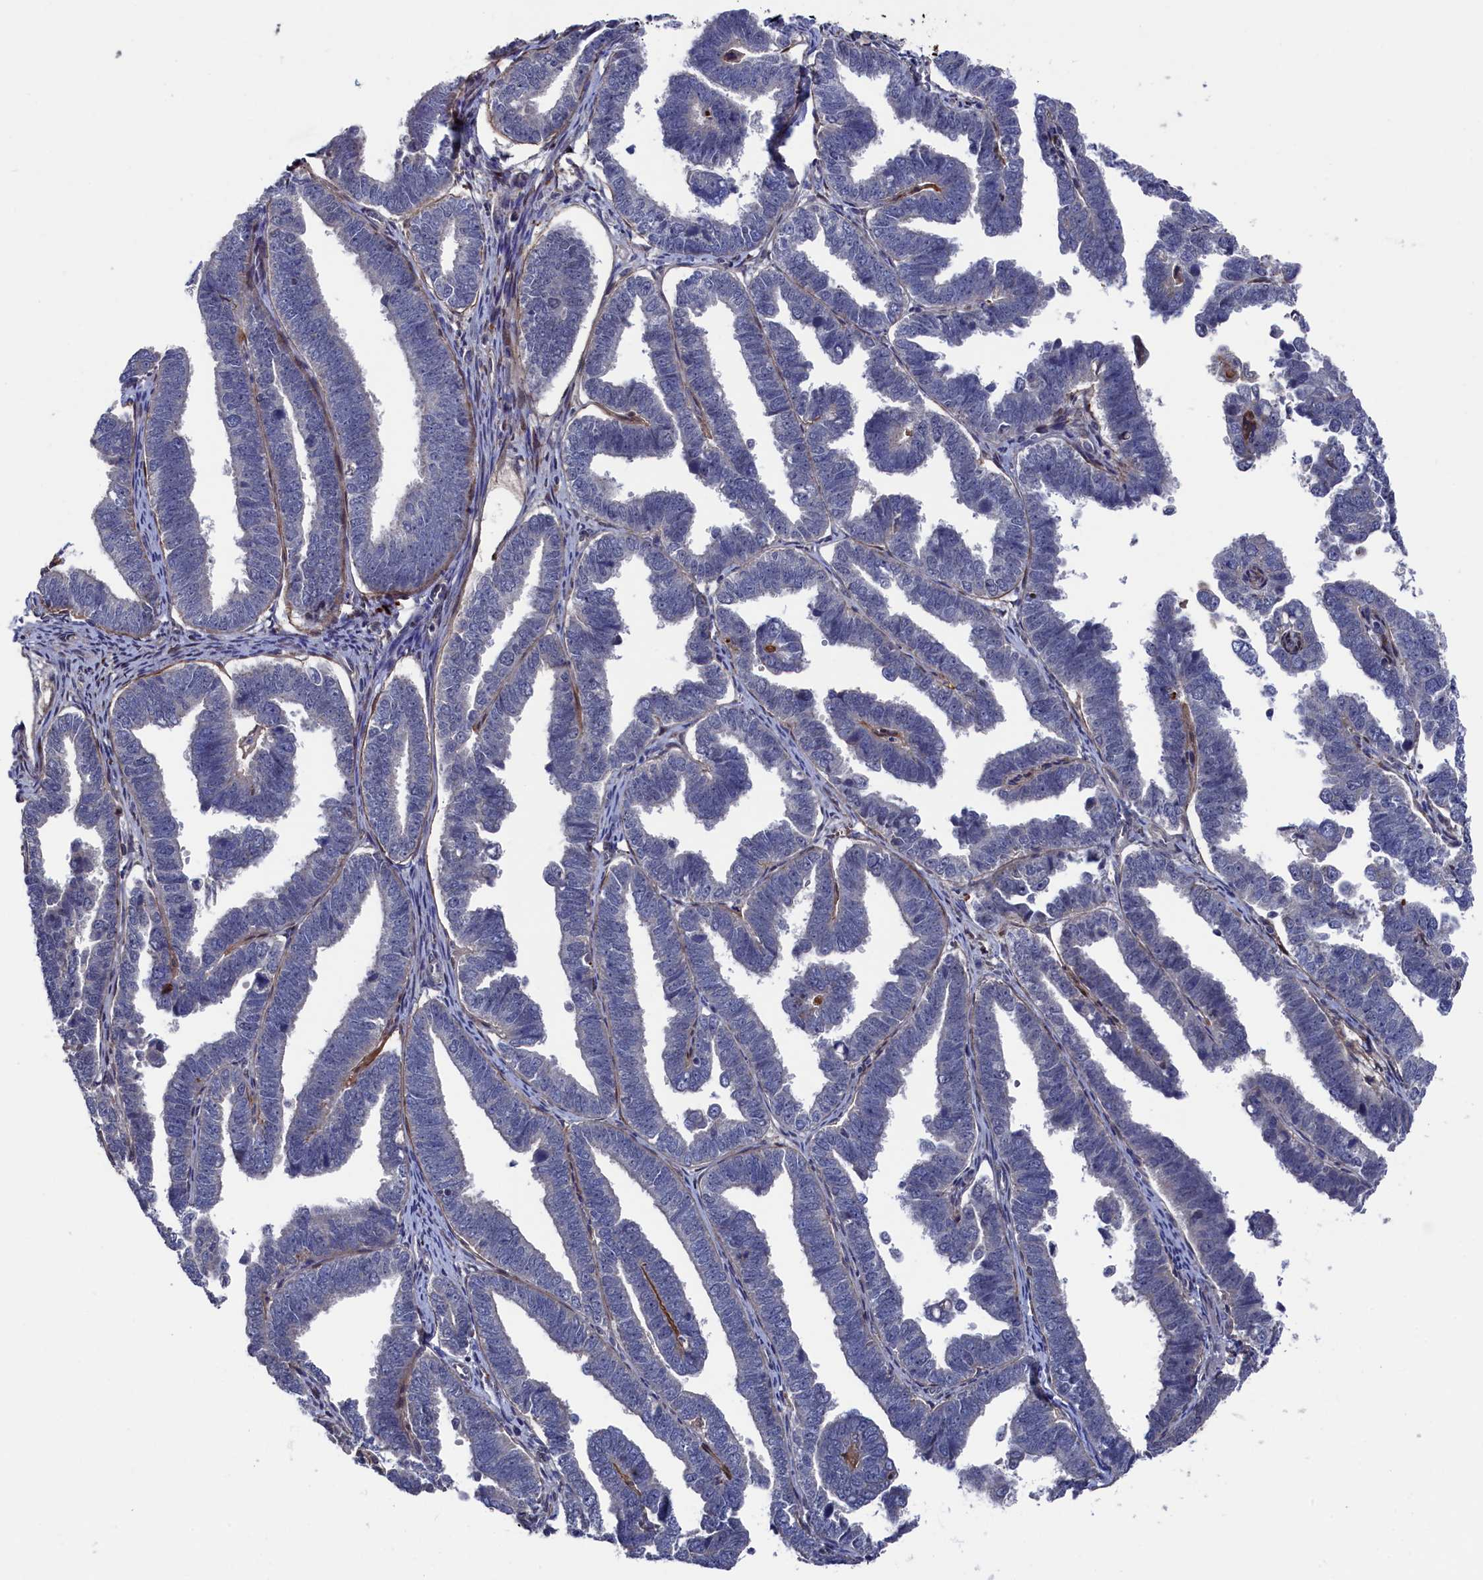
{"staining": {"intensity": "negative", "quantity": "none", "location": "none"}, "tissue": "endometrial cancer", "cell_type": "Tumor cells", "image_type": "cancer", "snomed": [{"axis": "morphology", "description": "Adenocarcinoma, NOS"}, {"axis": "topography", "description": "Endometrium"}], "caption": "The histopathology image reveals no significant staining in tumor cells of endometrial adenocarcinoma.", "gene": "ZNF891", "patient": {"sex": "female", "age": 75}}